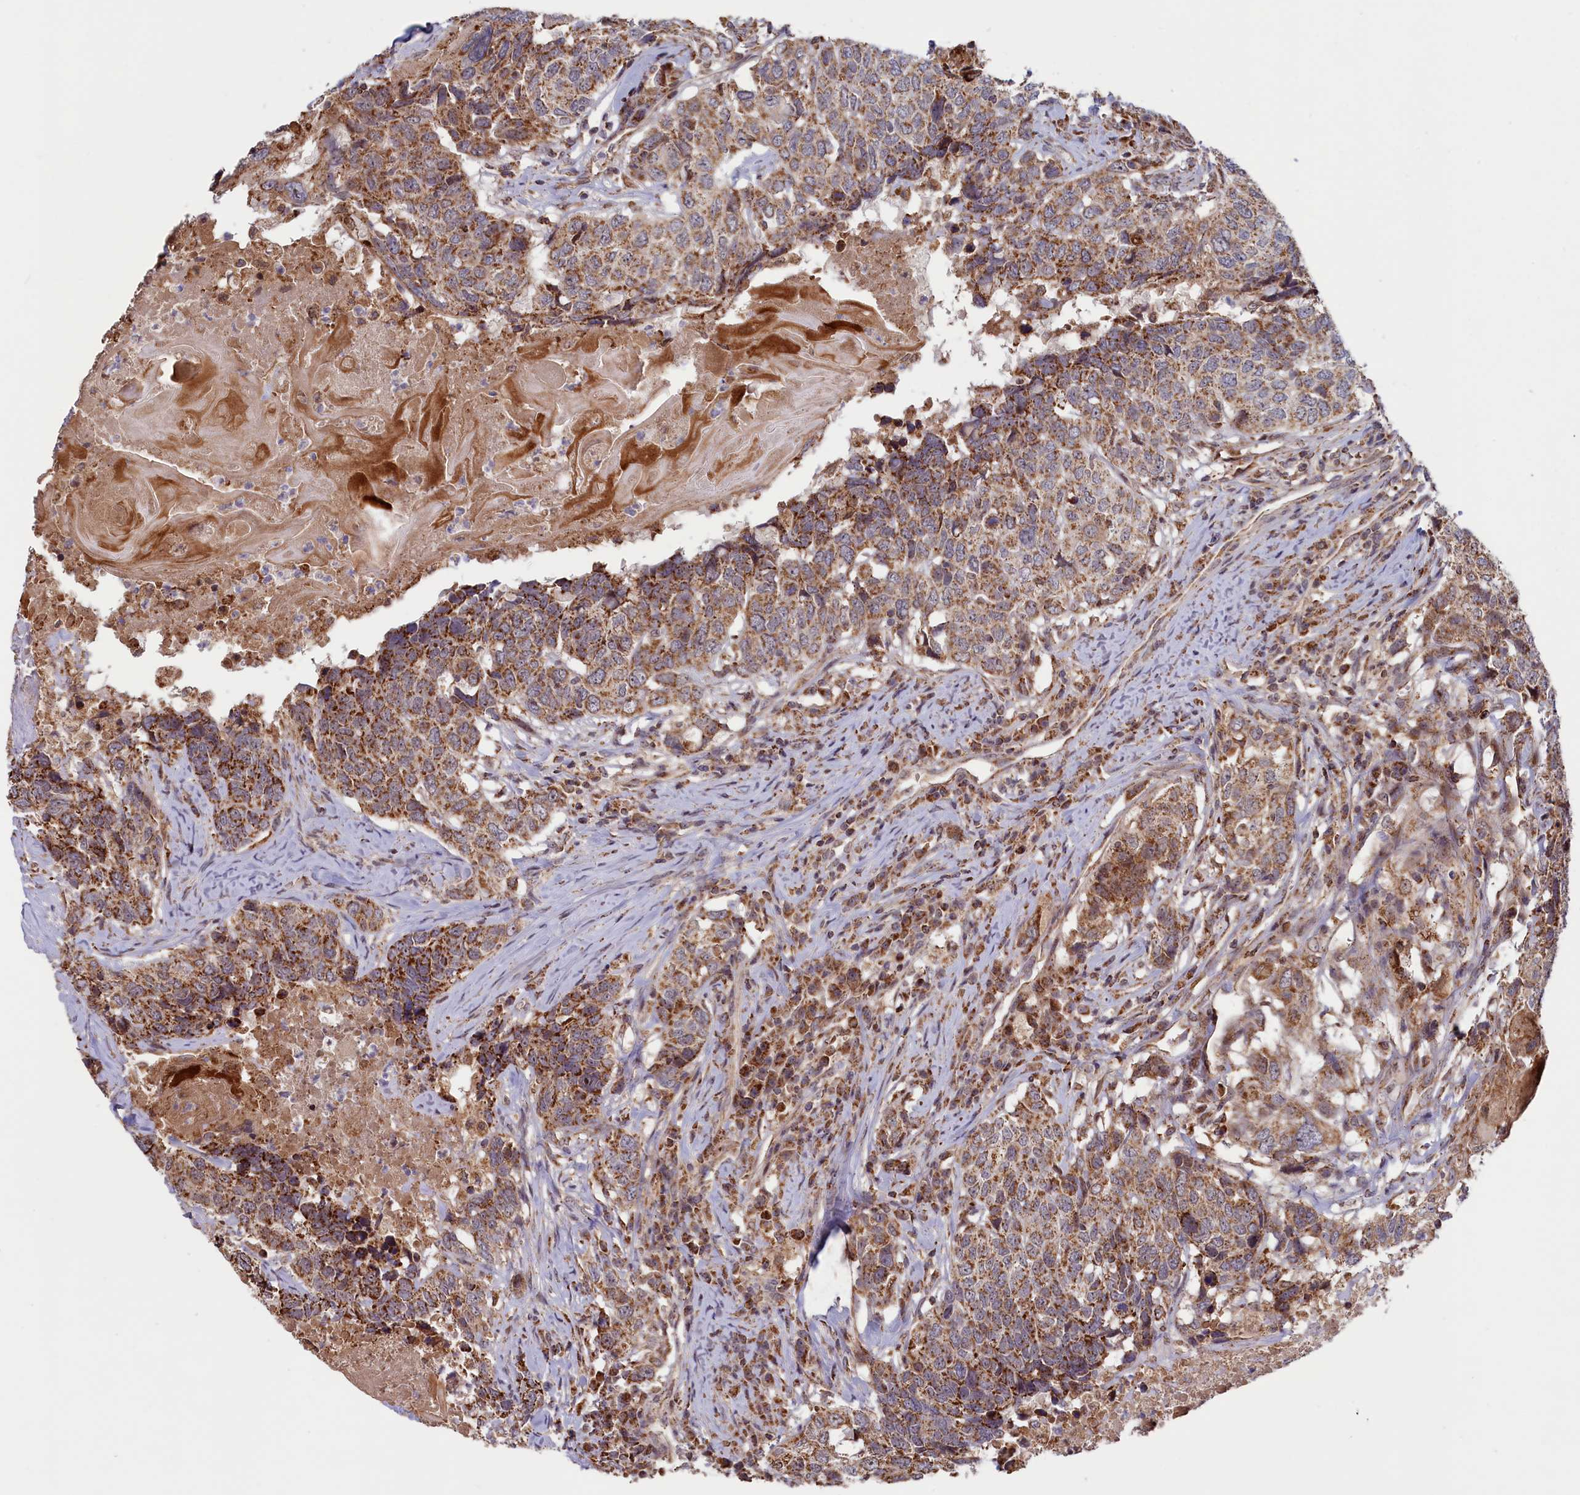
{"staining": {"intensity": "moderate", "quantity": ">75%", "location": "cytoplasmic/membranous"}, "tissue": "head and neck cancer", "cell_type": "Tumor cells", "image_type": "cancer", "snomed": [{"axis": "morphology", "description": "Squamous cell carcinoma, NOS"}, {"axis": "topography", "description": "Head-Neck"}], "caption": "Head and neck cancer (squamous cell carcinoma) was stained to show a protein in brown. There is medium levels of moderate cytoplasmic/membranous expression in approximately >75% of tumor cells.", "gene": "DUS3L", "patient": {"sex": "male", "age": 66}}